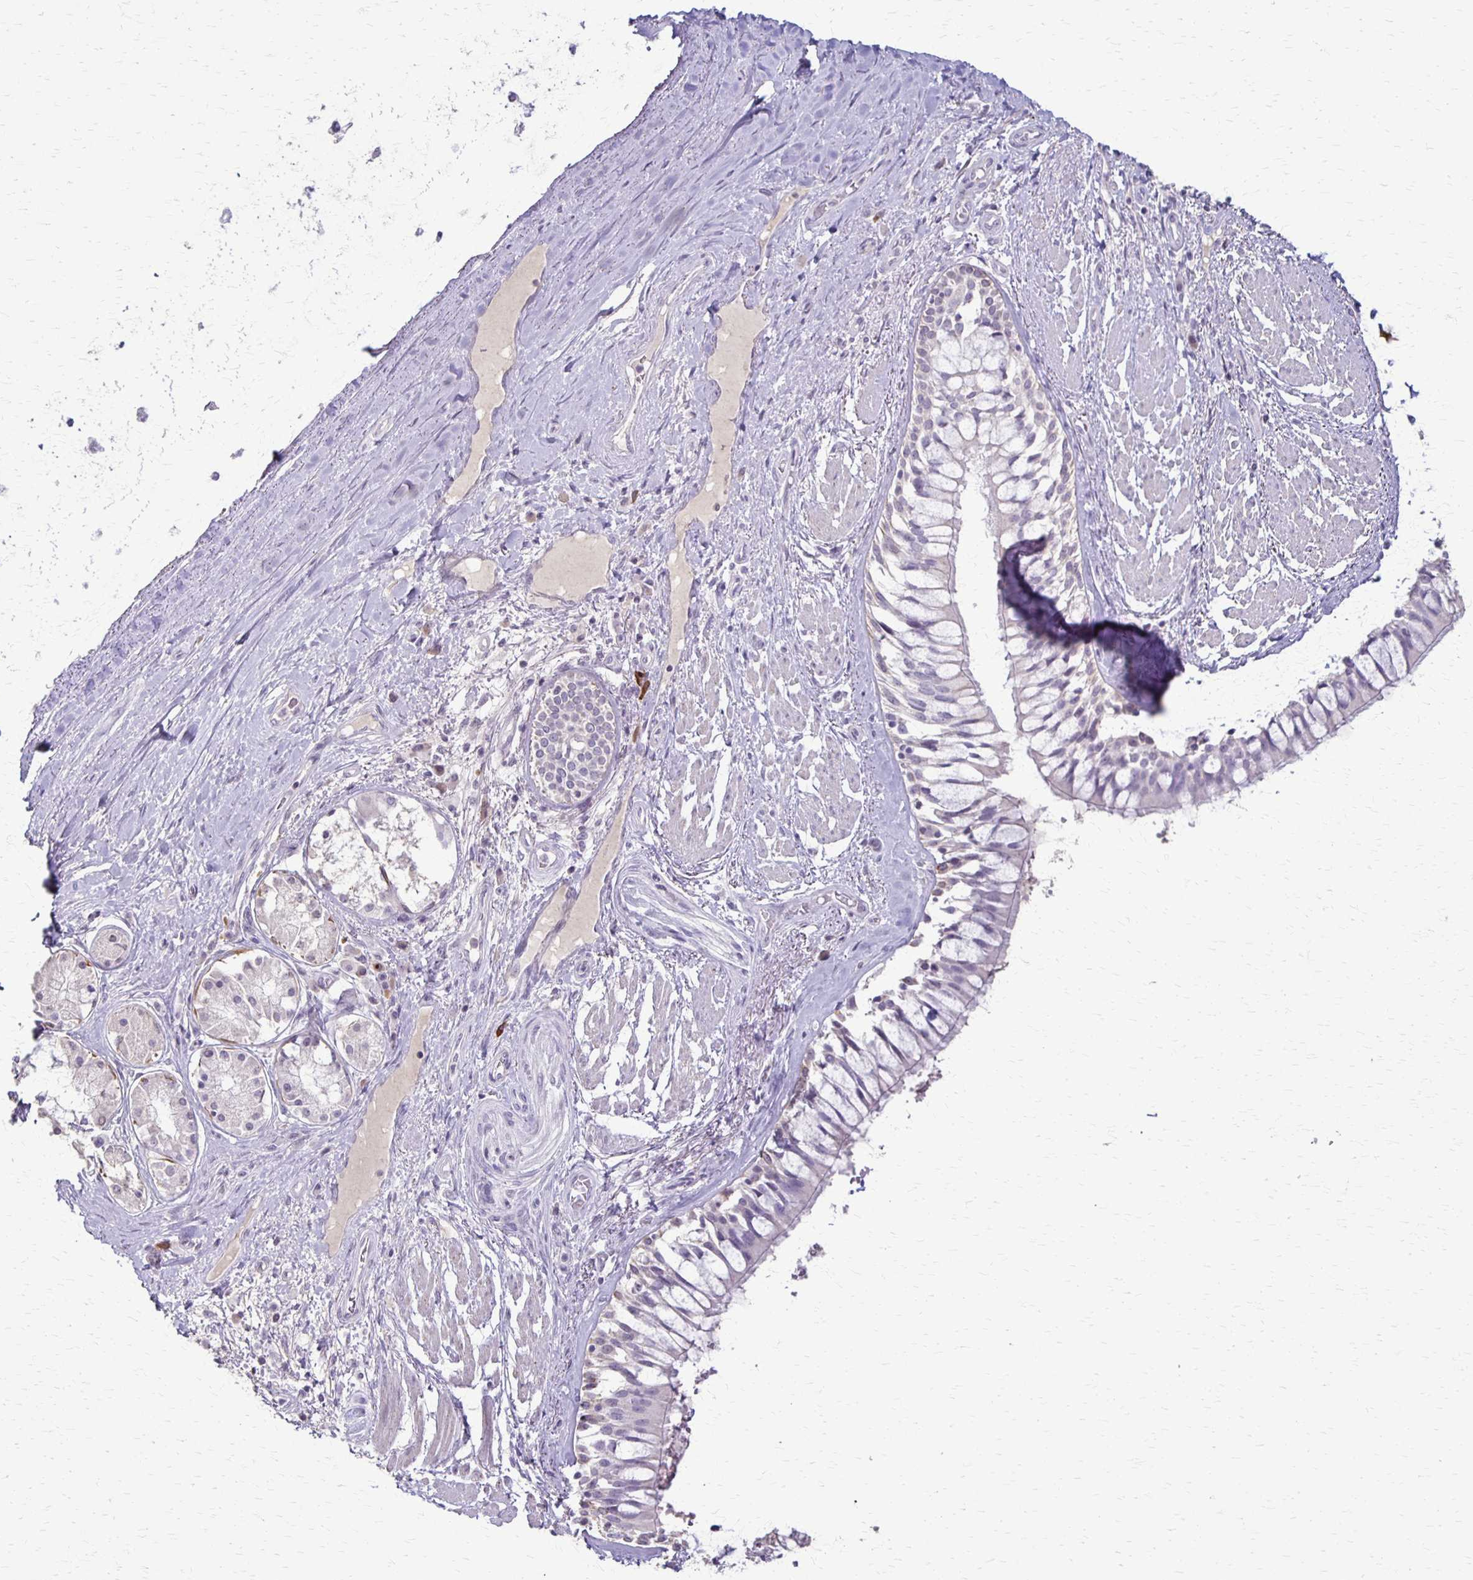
{"staining": {"intensity": "negative", "quantity": "none", "location": "none"}, "tissue": "adipose tissue", "cell_type": "Adipocytes", "image_type": "normal", "snomed": [{"axis": "morphology", "description": "Normal tissue, NOS"}, {"axis": "topography", "description": "Cartilage tissue"}, {"axis": "topography", "description": "Bronchus"}], "caption": "IHC of unremarkable adipose tissue exhibits no expression in adipocytes. (DAB immunohistochemistry, high magnification).", "gene": "SLC35E2B", "patient": {"sex": "male", "age": 64}}